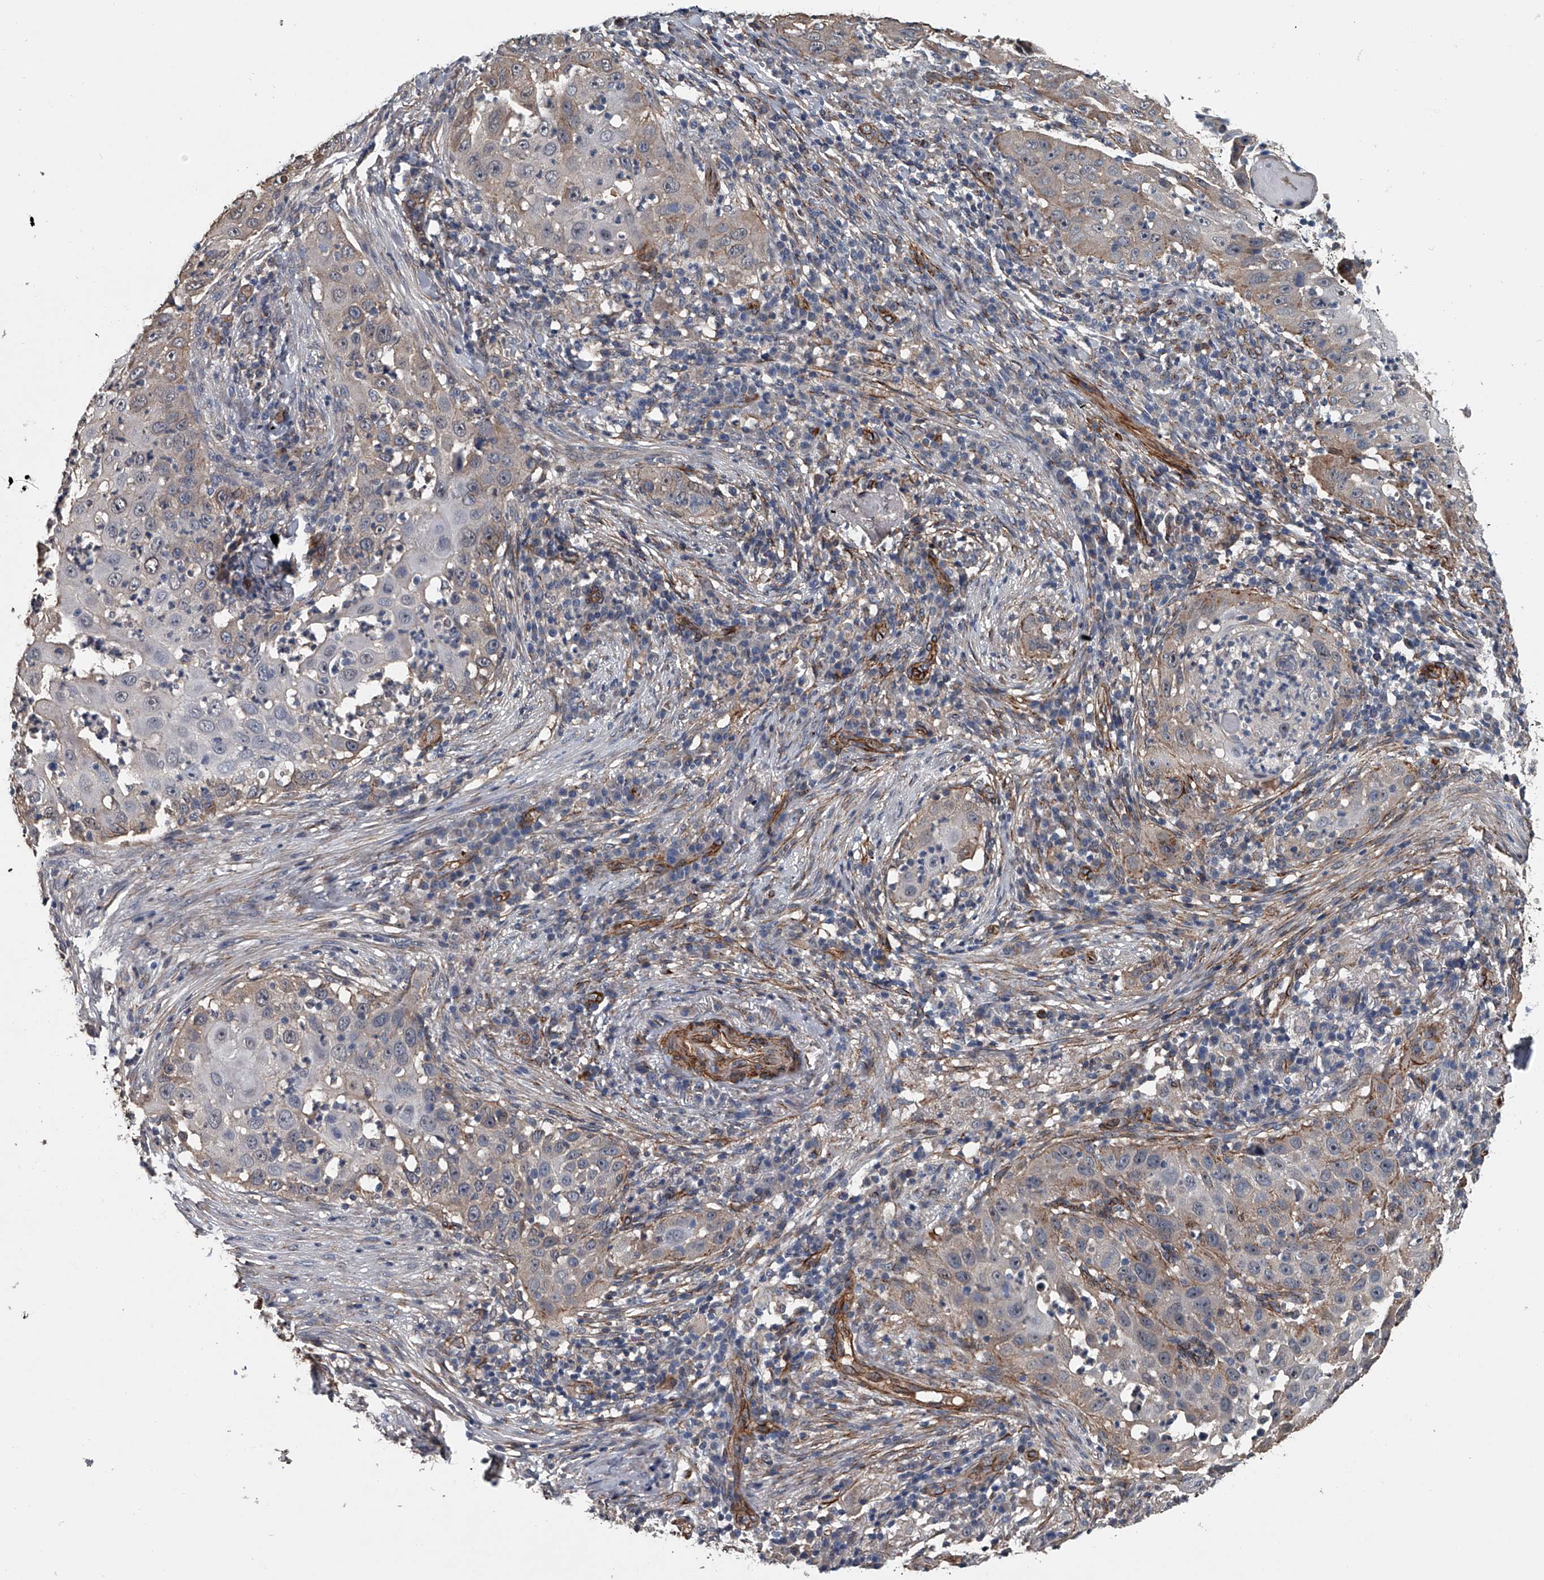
{"staining": {"intensity": "weak", "quantity": "<25%", "location": "cytoplasmic/membranous"}, "tissue": "skin cancer", "cell_type": "Tumor cells", "image_type": "cancer", "snomed": [{"axis": "morphology", "description": "Squamous cell carcinoma, NOS"}, {"axis": "topography", "description": "Skin"}], "caption": "An image of human squamous cell carcinoma (skin) is negative for staining in tumor cells.", "gene": "LDLRAD2", "patient": {"sex": "female", "age": 44}}